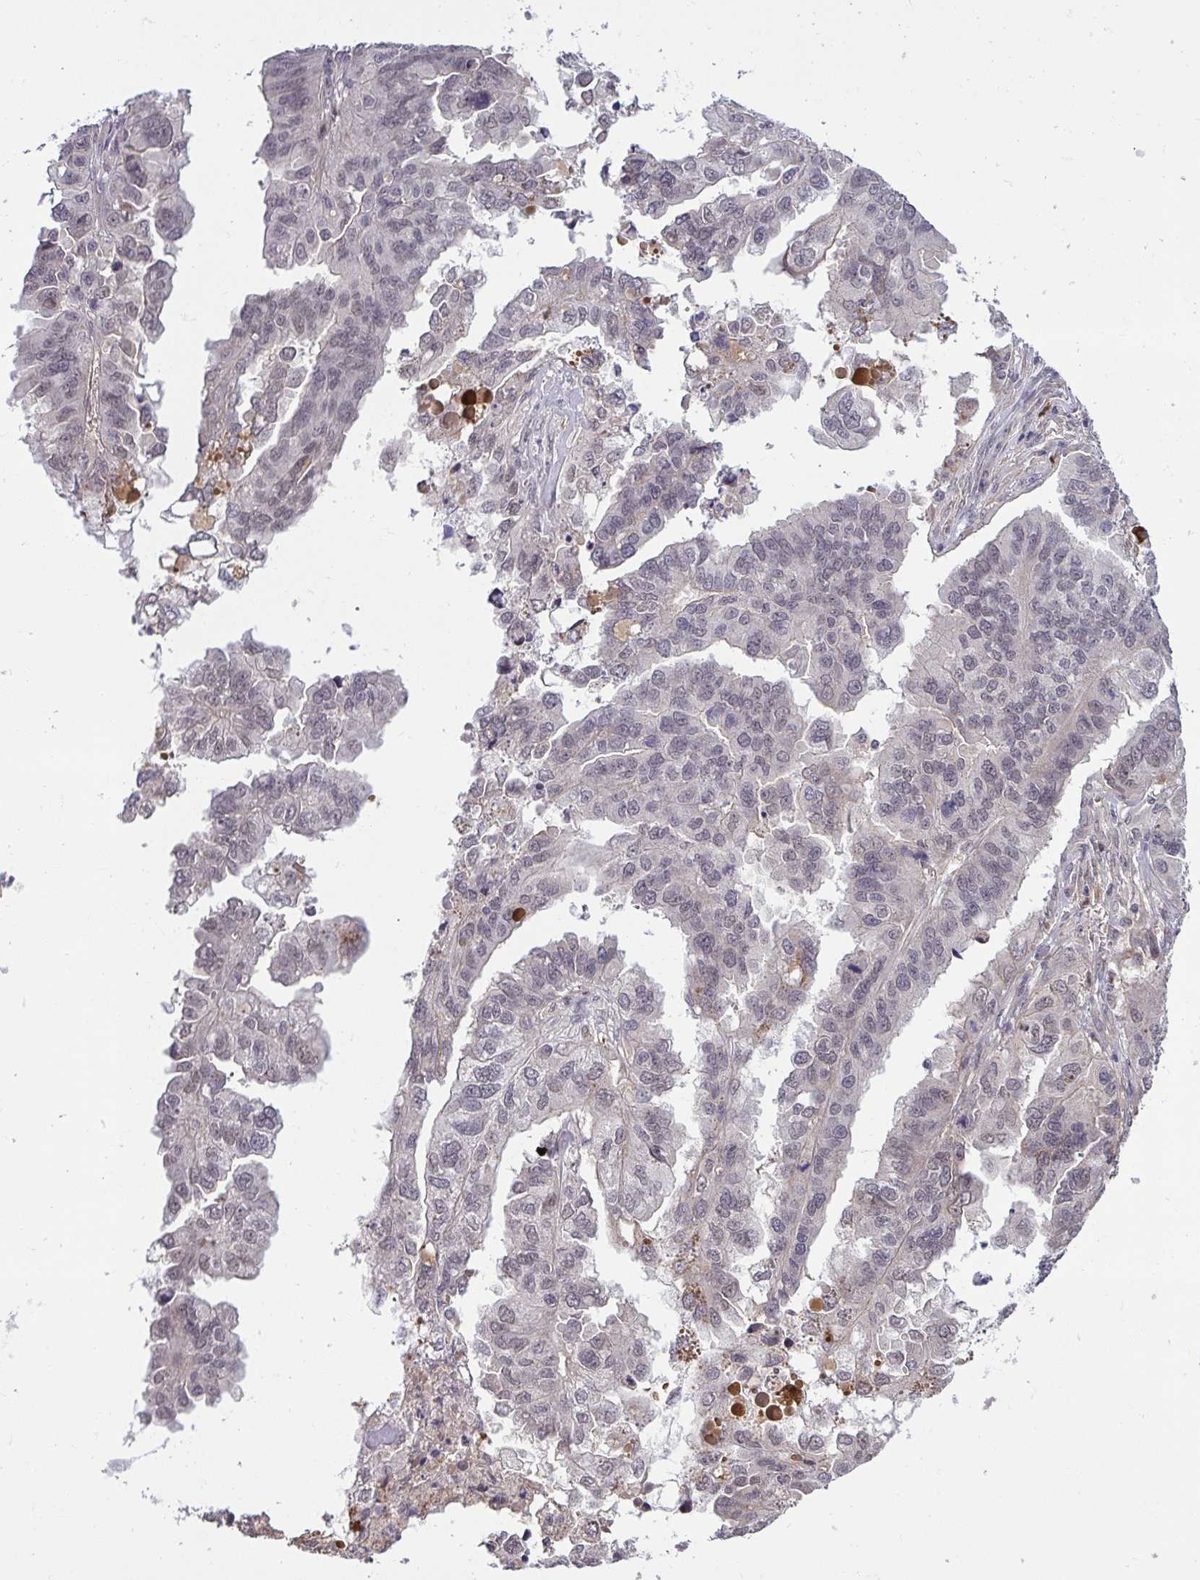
{"staining": {"intensity": "moderate", "quantity": "<25%", "location": "nuclear"}, "tissue": "ovarian cancer", "cell_type": "Tumor cells", "image_type": "cancer", "snomed": [{"axis": "morphology", "description": "Cystadenocarcinoma, serous, NOS"}, {"axis": "topography", "description": "Ovary"}], "caption": "Immunohistochemistry of human ovarian serous cystadenocarcinoma exhibits low levels of moderate nuclear positivity in about <25% of tumor cells. (Stains: DAB (3,3'-diaminobenzidine) in brown, nuclei in blue, Microscopy: brightfield microscopy at high magnification).", "gene": "ZSCAN9", "patient": {"sex": "female", "age": 79}}